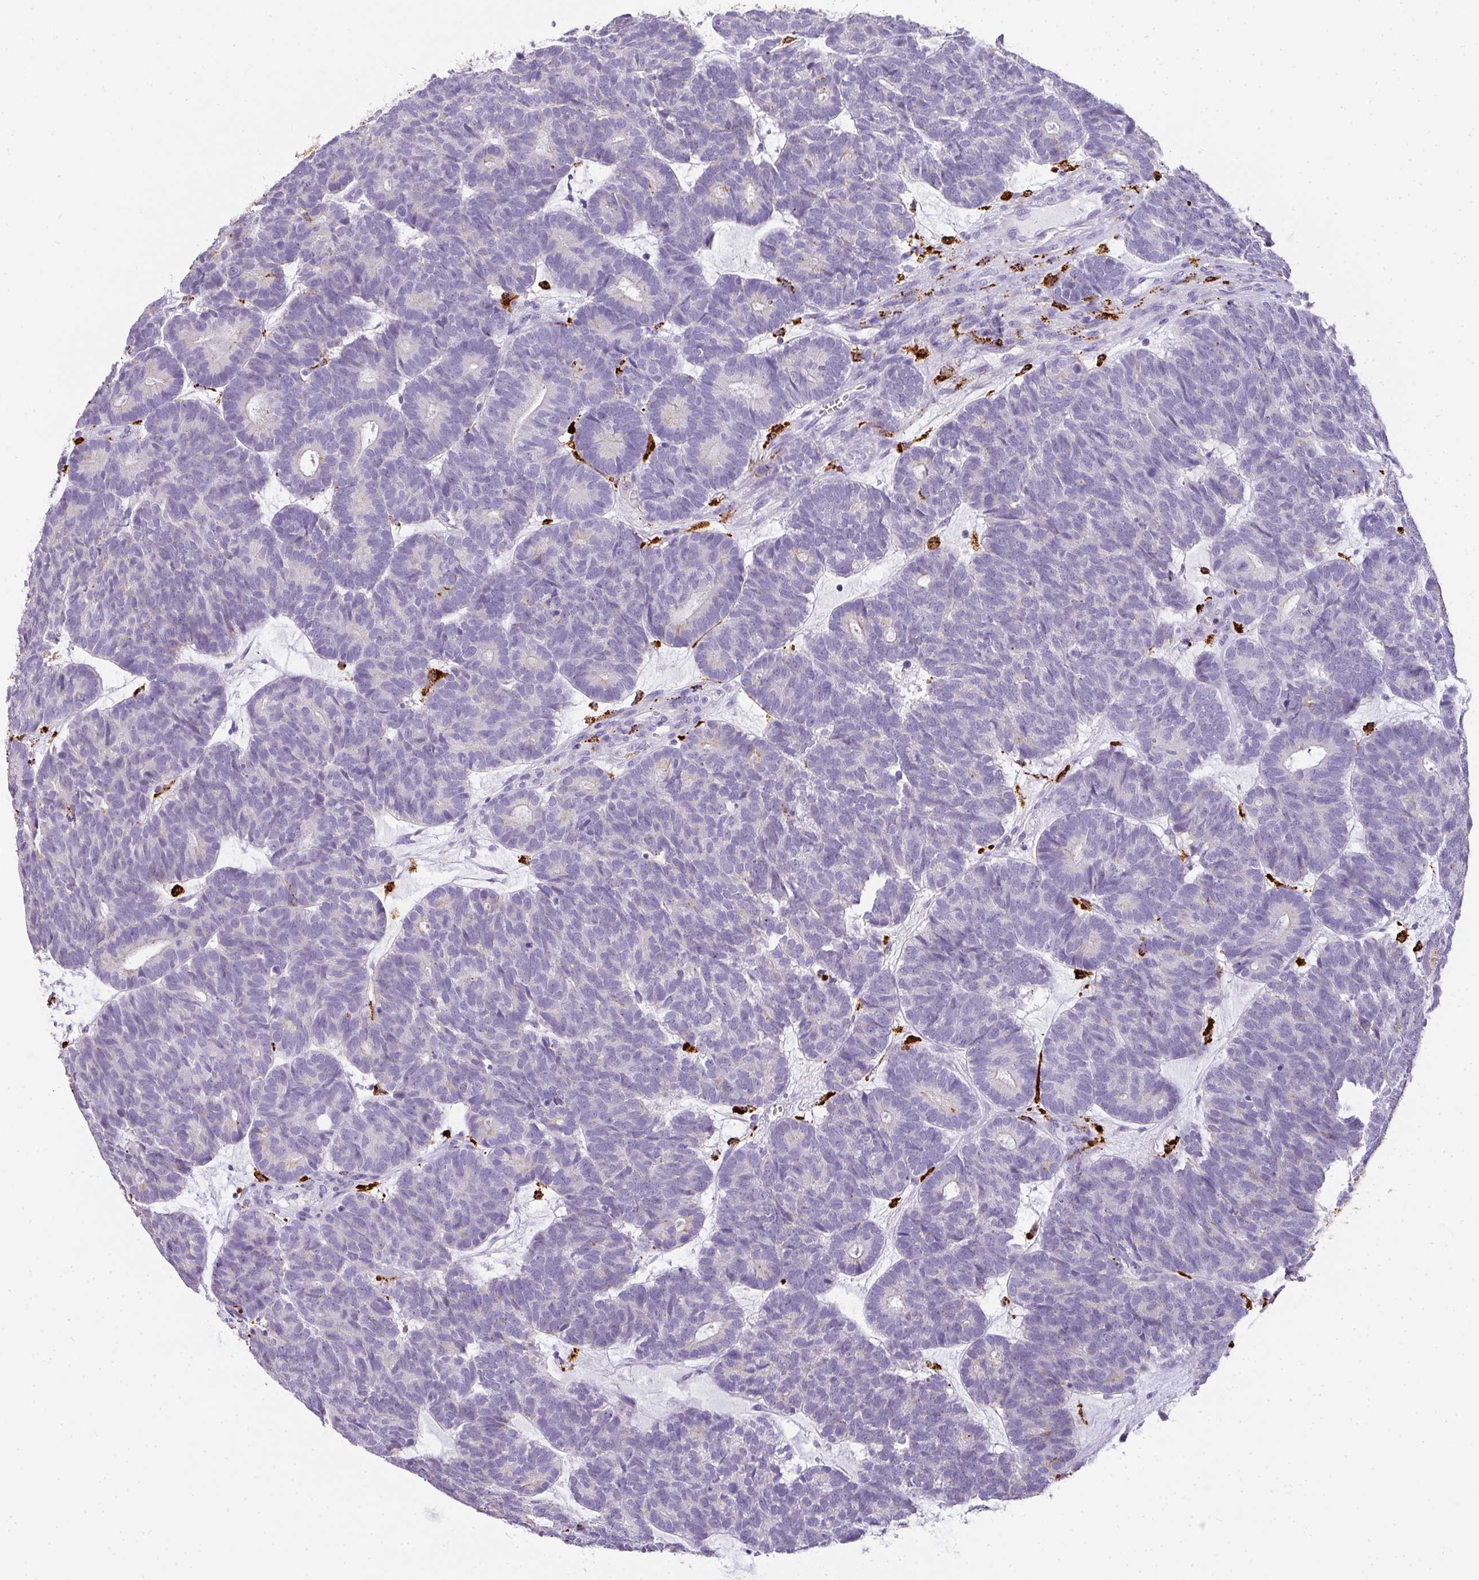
{"staining": {"intensity": "negative", "quantity": "none", "location": "none"}, "tissue": "head and neck cancer", "cell_type": "Tumor cells", "image_type": "cancer", "snomed": [{"axis": "morphology", "description": "Adenocarcinoma, NOS"}, {"axis": "topography", "description": "Head-Neck"}], "caption": "A high-resolution histopathology image shows IHC staining of head and neck cancer, which demonstrates no significant positivity in tumor cells. The staining is performed using DAB (3,3'-diaminobenzidine) brown chromogen with nuclei counter-stained in using hematoxylin.", "gene": "MMACHC", "patient": {"sex": "female", "age": 81}}